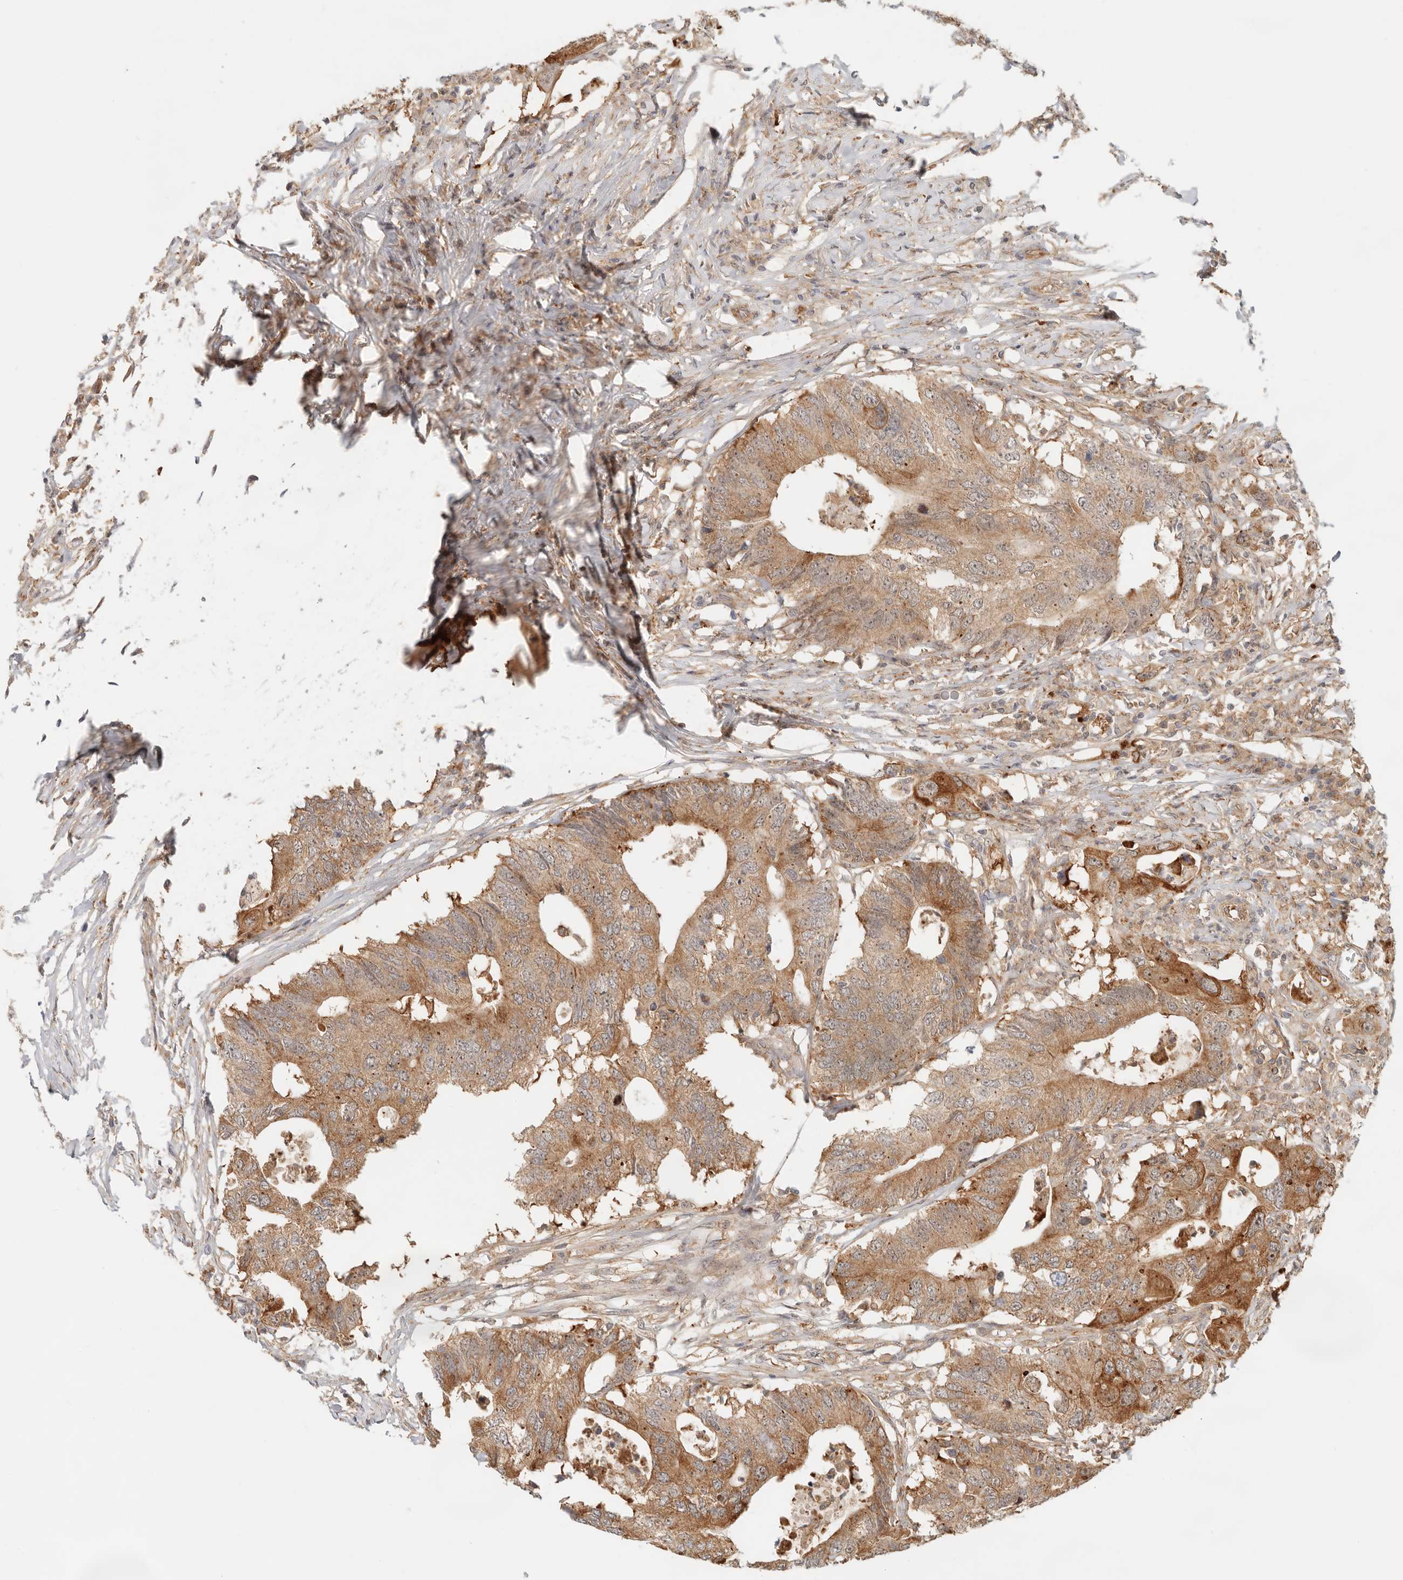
{"staining": {"intensity": "moderate", "quantity": ">75%", "location": "cytoplasmic/membranous,nuclear"}, "tissue": "colorectal cancer", "cell_type": "Tumor cells", "image_type": "cancer", "snomed": [{"axis": "morphology", "description": "Adenocarcinoma, NOS"}, {"axis": "topography", "description": "Colon"}], "caption": "This image demonstrates immunohistochemistry staining of human adenocarcinoma (colorectal), with medium moderate cytoplasmic/membranous and nuclear expression in about >75% of tumor cells.", "gene": "HEXD", "patient": {"sex": "male", "age": 71}}